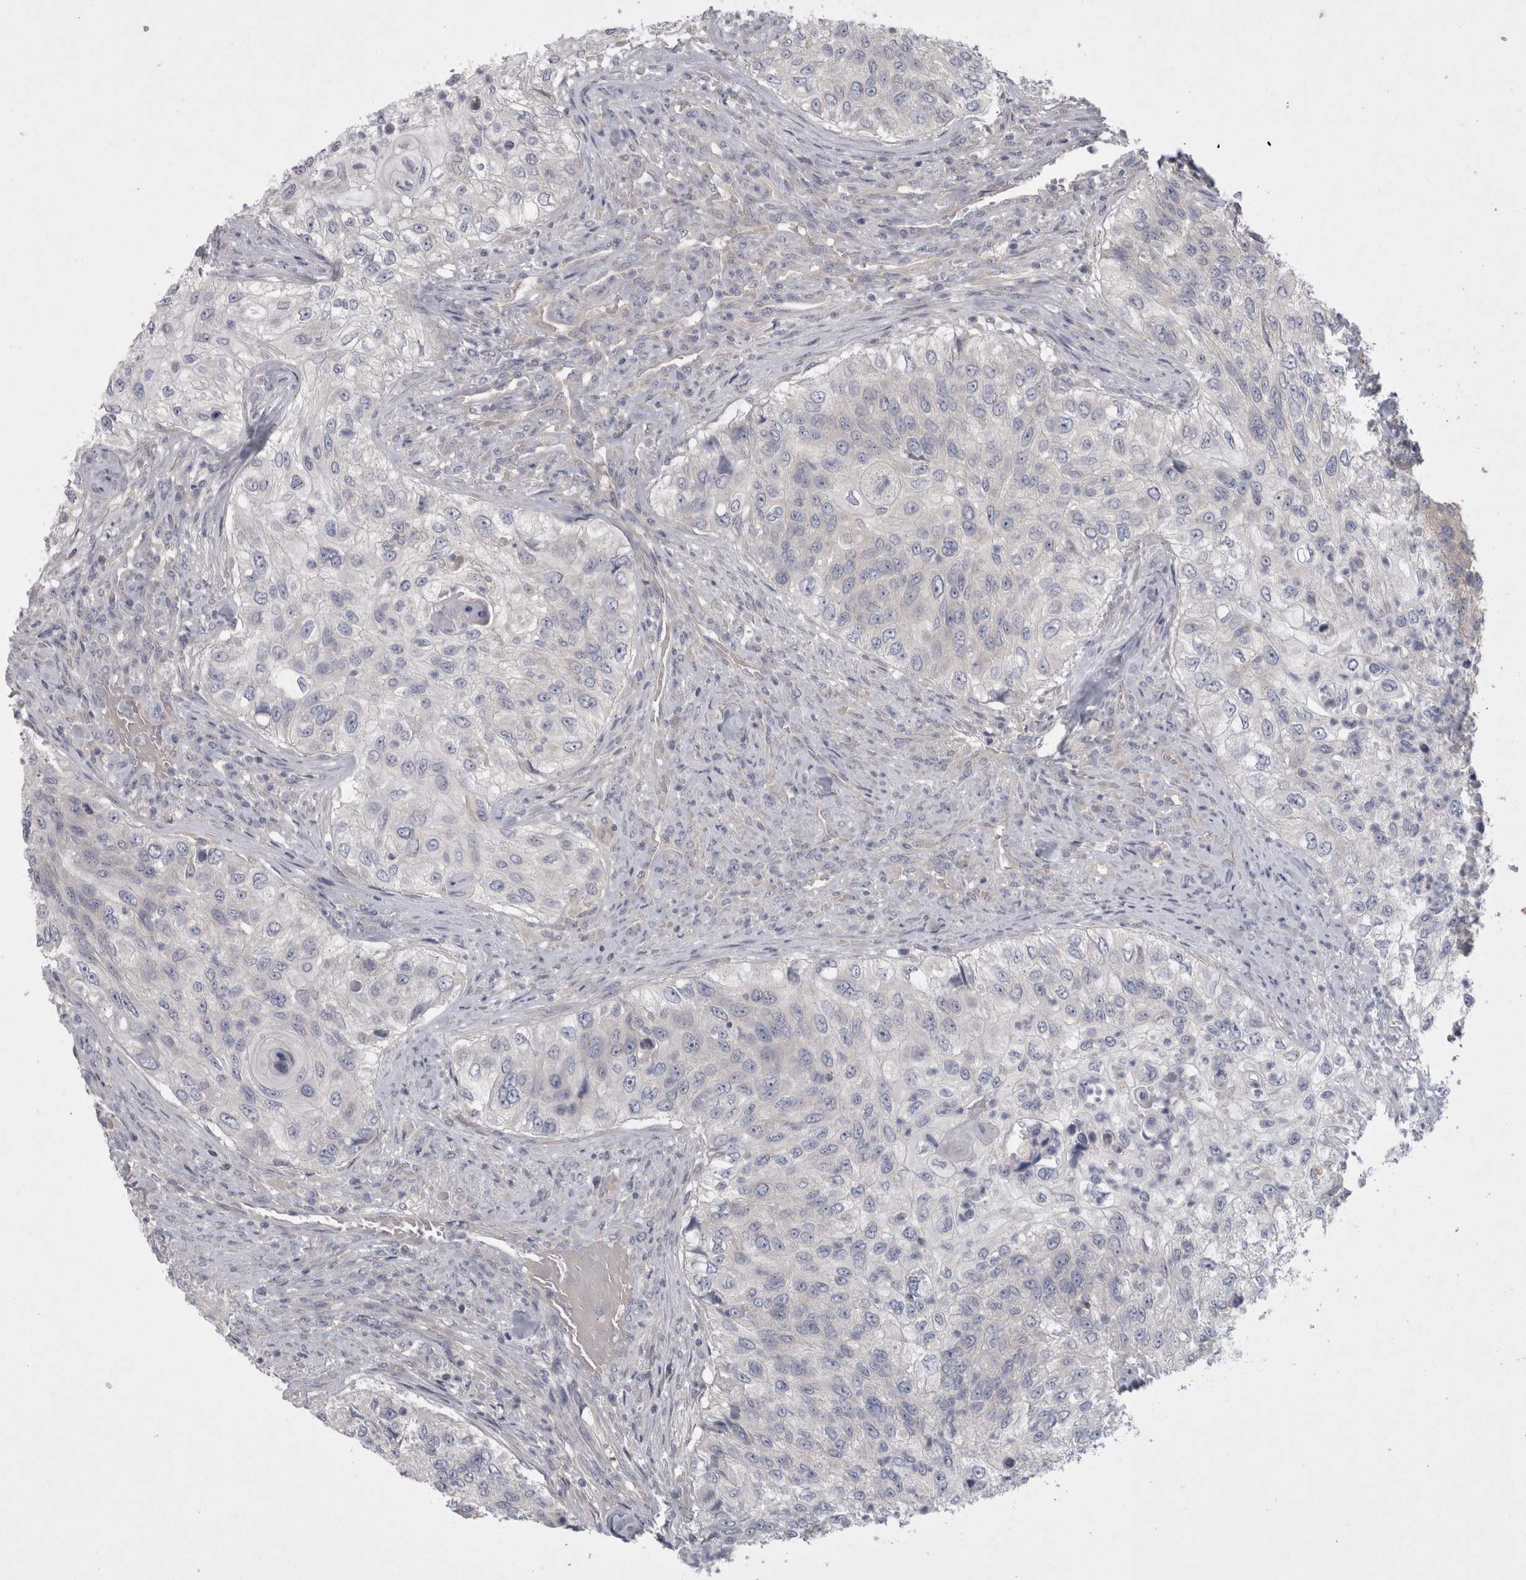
{"staining": {"intensity": "negative", "quantity": "none", "location": "none"}, "tissue": "urothelial cancer", "cell_type": "Tumor cells", "image_type": "cancer", "snomed": [{"axis": "morphology", "description": "Urothelial carcinoma, High grade"}, {"axis": "topography", "description": "Urinary bladder"}], "caption": "A photomicrograph of high-grade urothelial carcinoma stained for a protein exhibits no brown staining in tumor cells.", "gene": "LRRC40", "patient": {"sex": "female", "age": 60}}